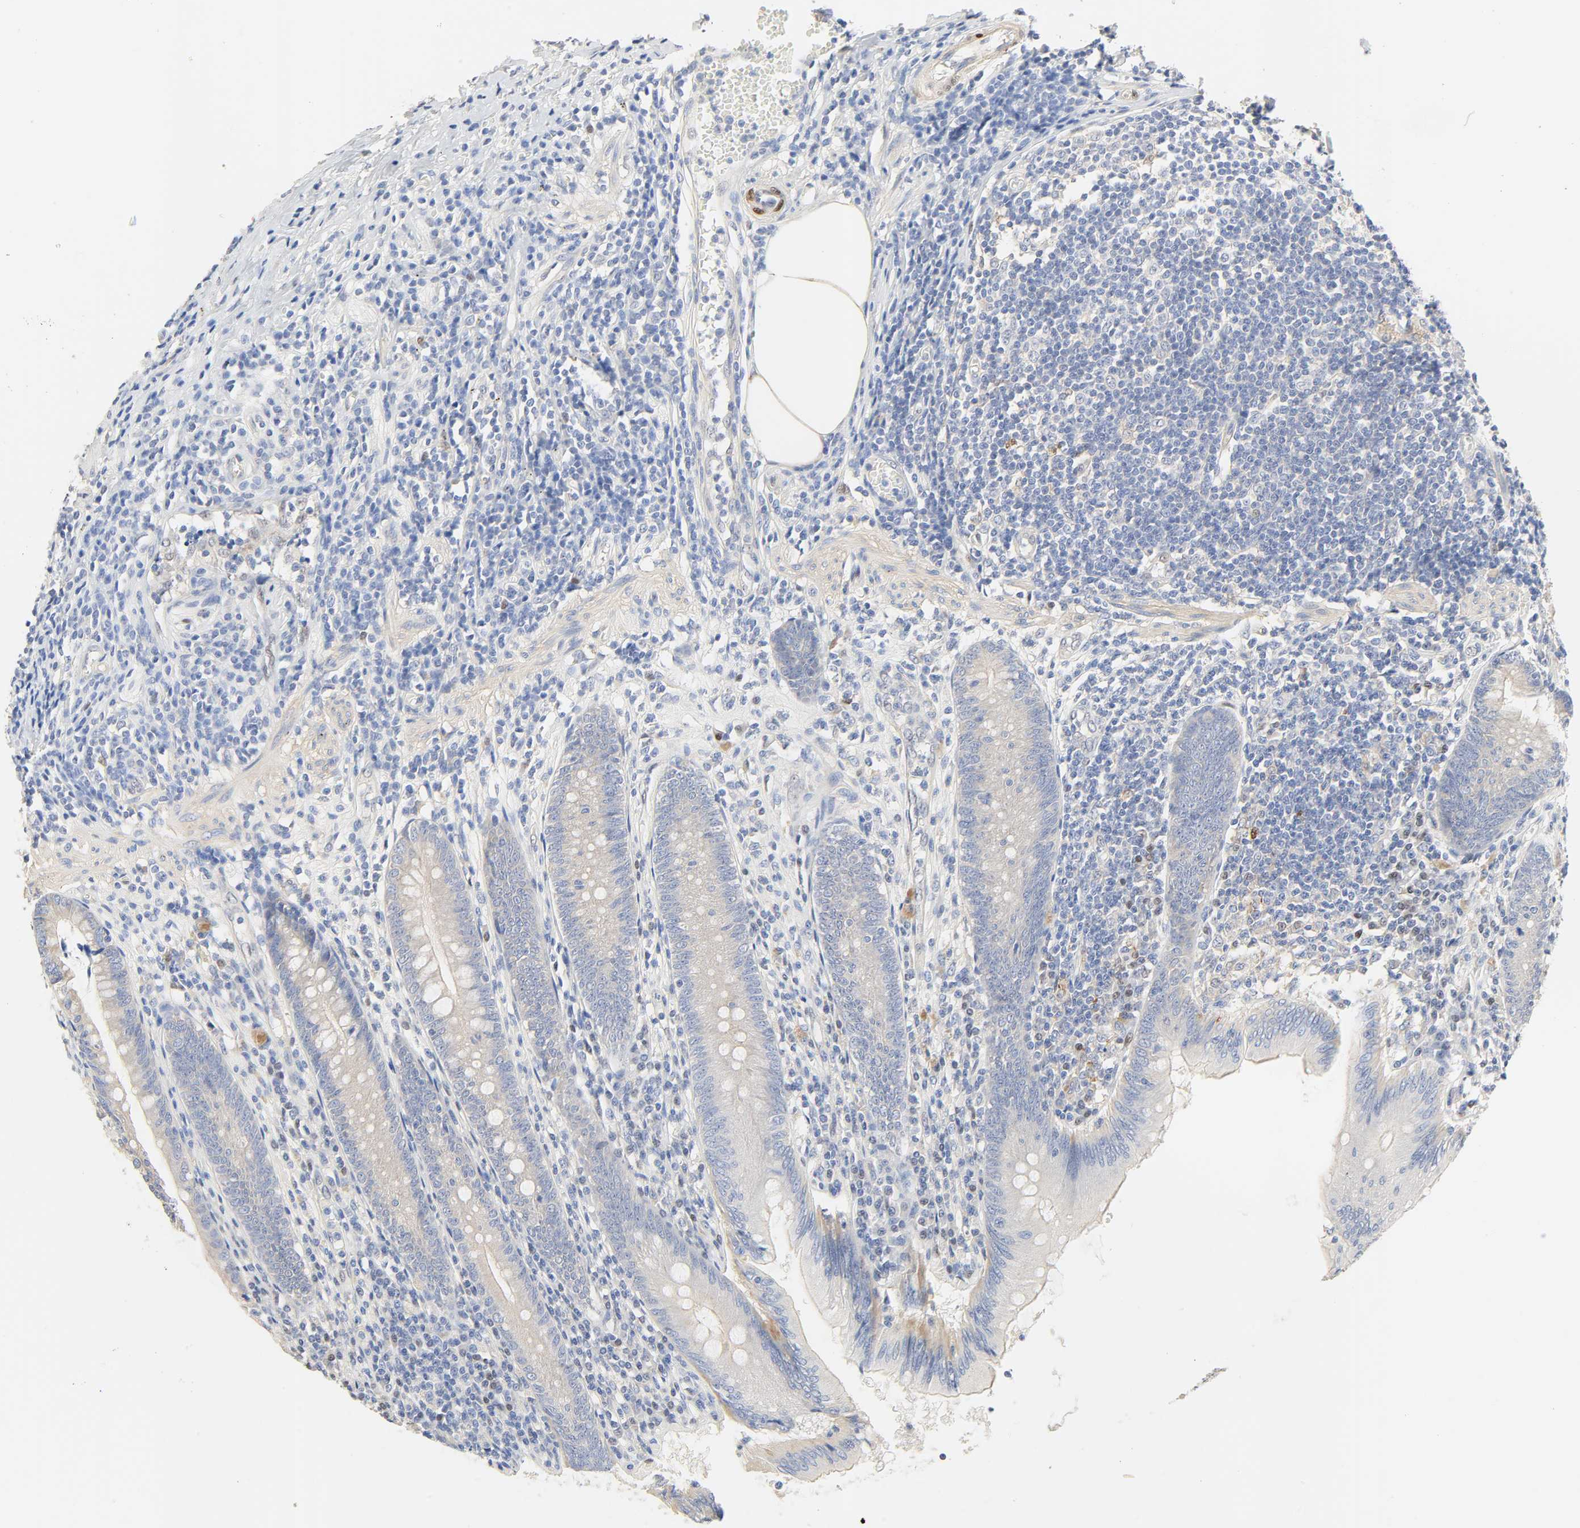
{"staining": {"intensity": "negative", "quantity": "none", "location": "none"}, "tissue": "appendix", "cell_type": "Glandular cells", "image_type": "normal", "snomed": [{"axis": "morphology", "description": "Normal tissue, NOS"}, {"axis": "morphology", "description": "Inflammation, NOS"}, {"axis": "topography", "description": "Appendix"}], "caption": "This is a image of immunohistochemistry (IHC) staining of normal appendix, which shows no expression in glandular cells. (IHC, brightfield microscopy, high magnification).", "gene": "BORCS8", "patient": {"sex": "male", "age": 46}}